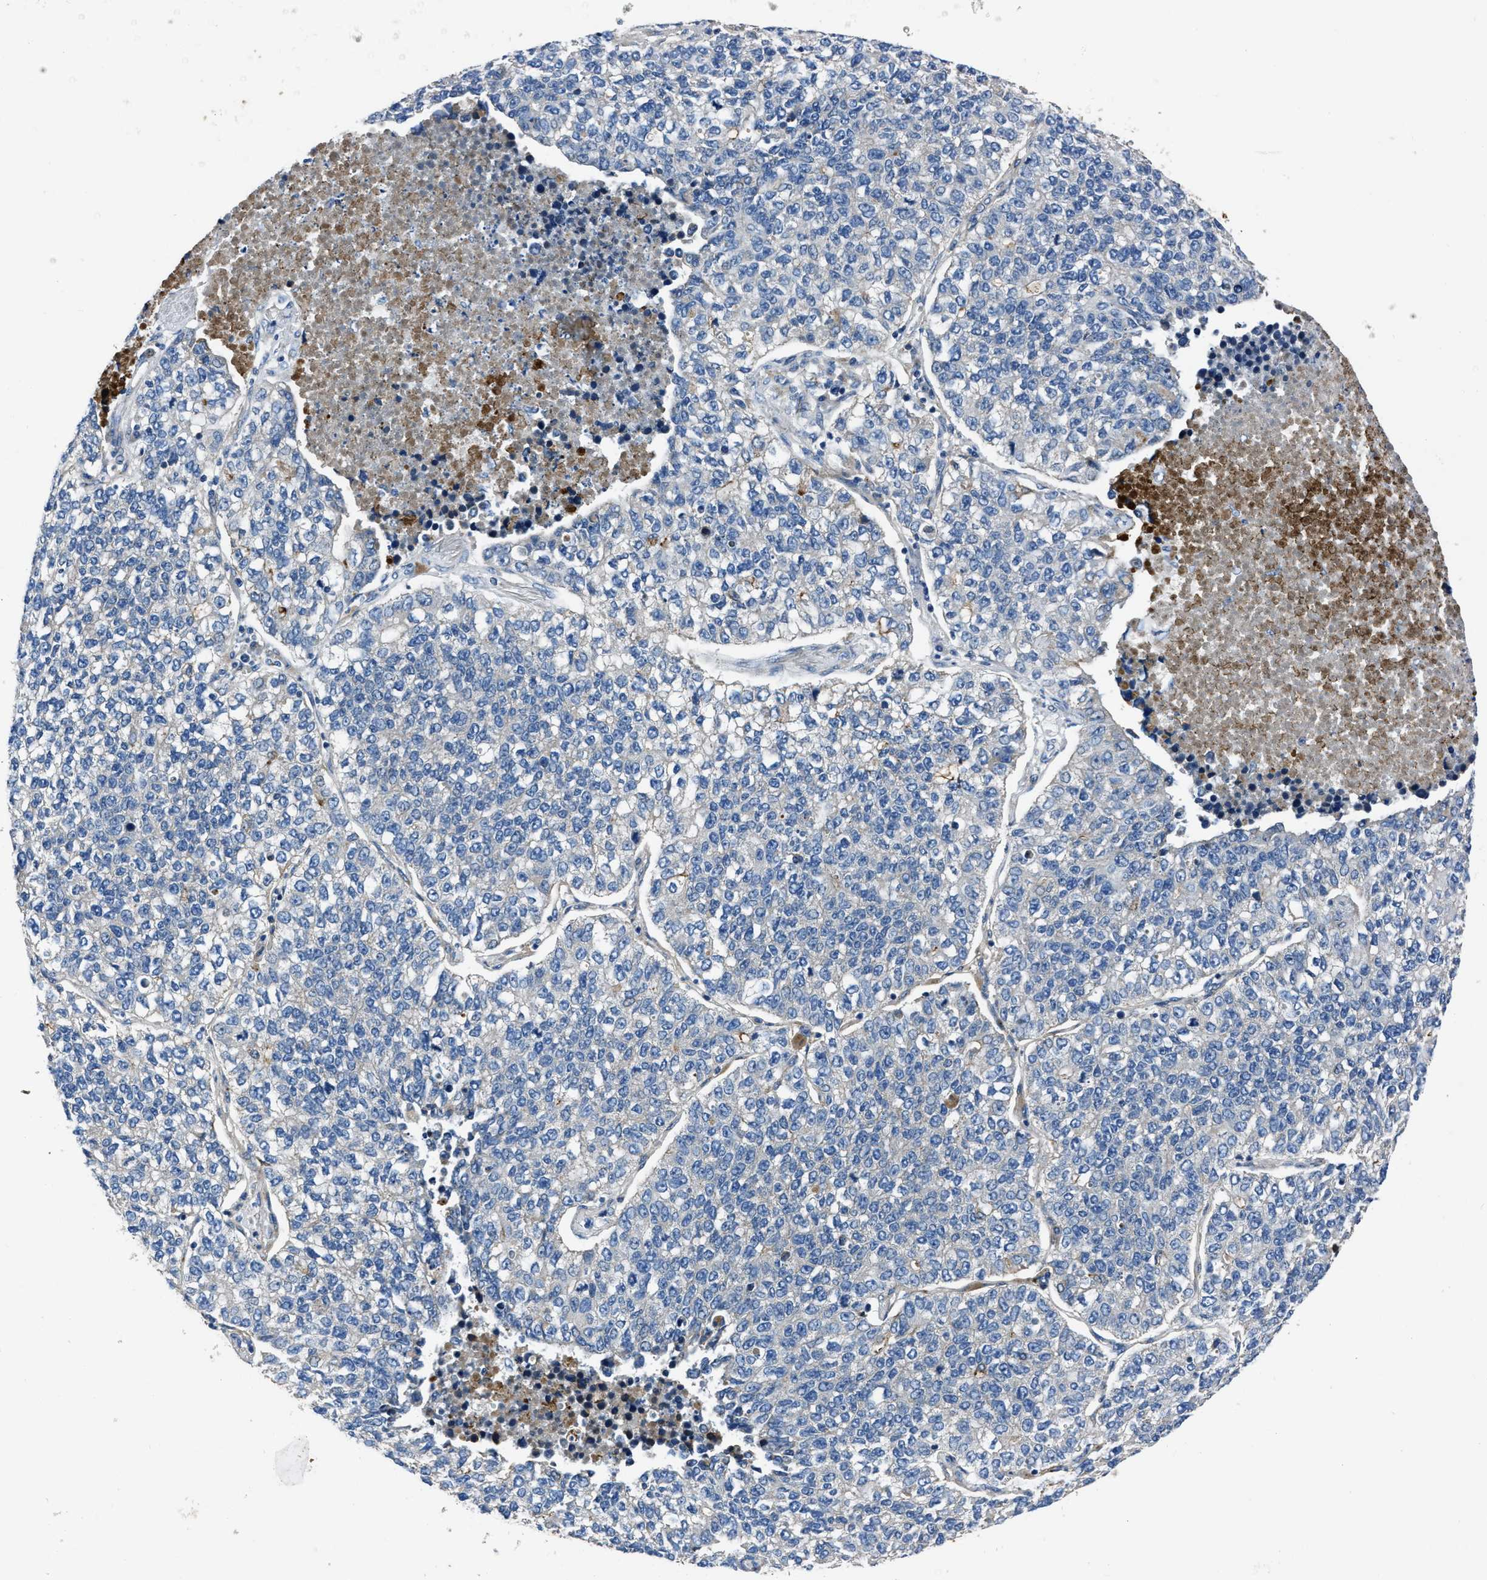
{"staining": {"intensity": "negative", "quantity": "none", "location": "none"}, "tissue": "lung cancer", "cell_type": "Tumor cells", "image_type": "cancer", "snomed": [{"axis": "morphology", "description": "Adenocarcinoma, NOS"}, {"axis": "topography", "description": "Lung"}], "caption": "IHC image of neoplastic tissue: lung cancer (adenocarcinoma) stained with DAB reveals no significant protein staining in tumor cells.", "gene": "ERC1", "patient": {"sex": "male", "age": 49}}